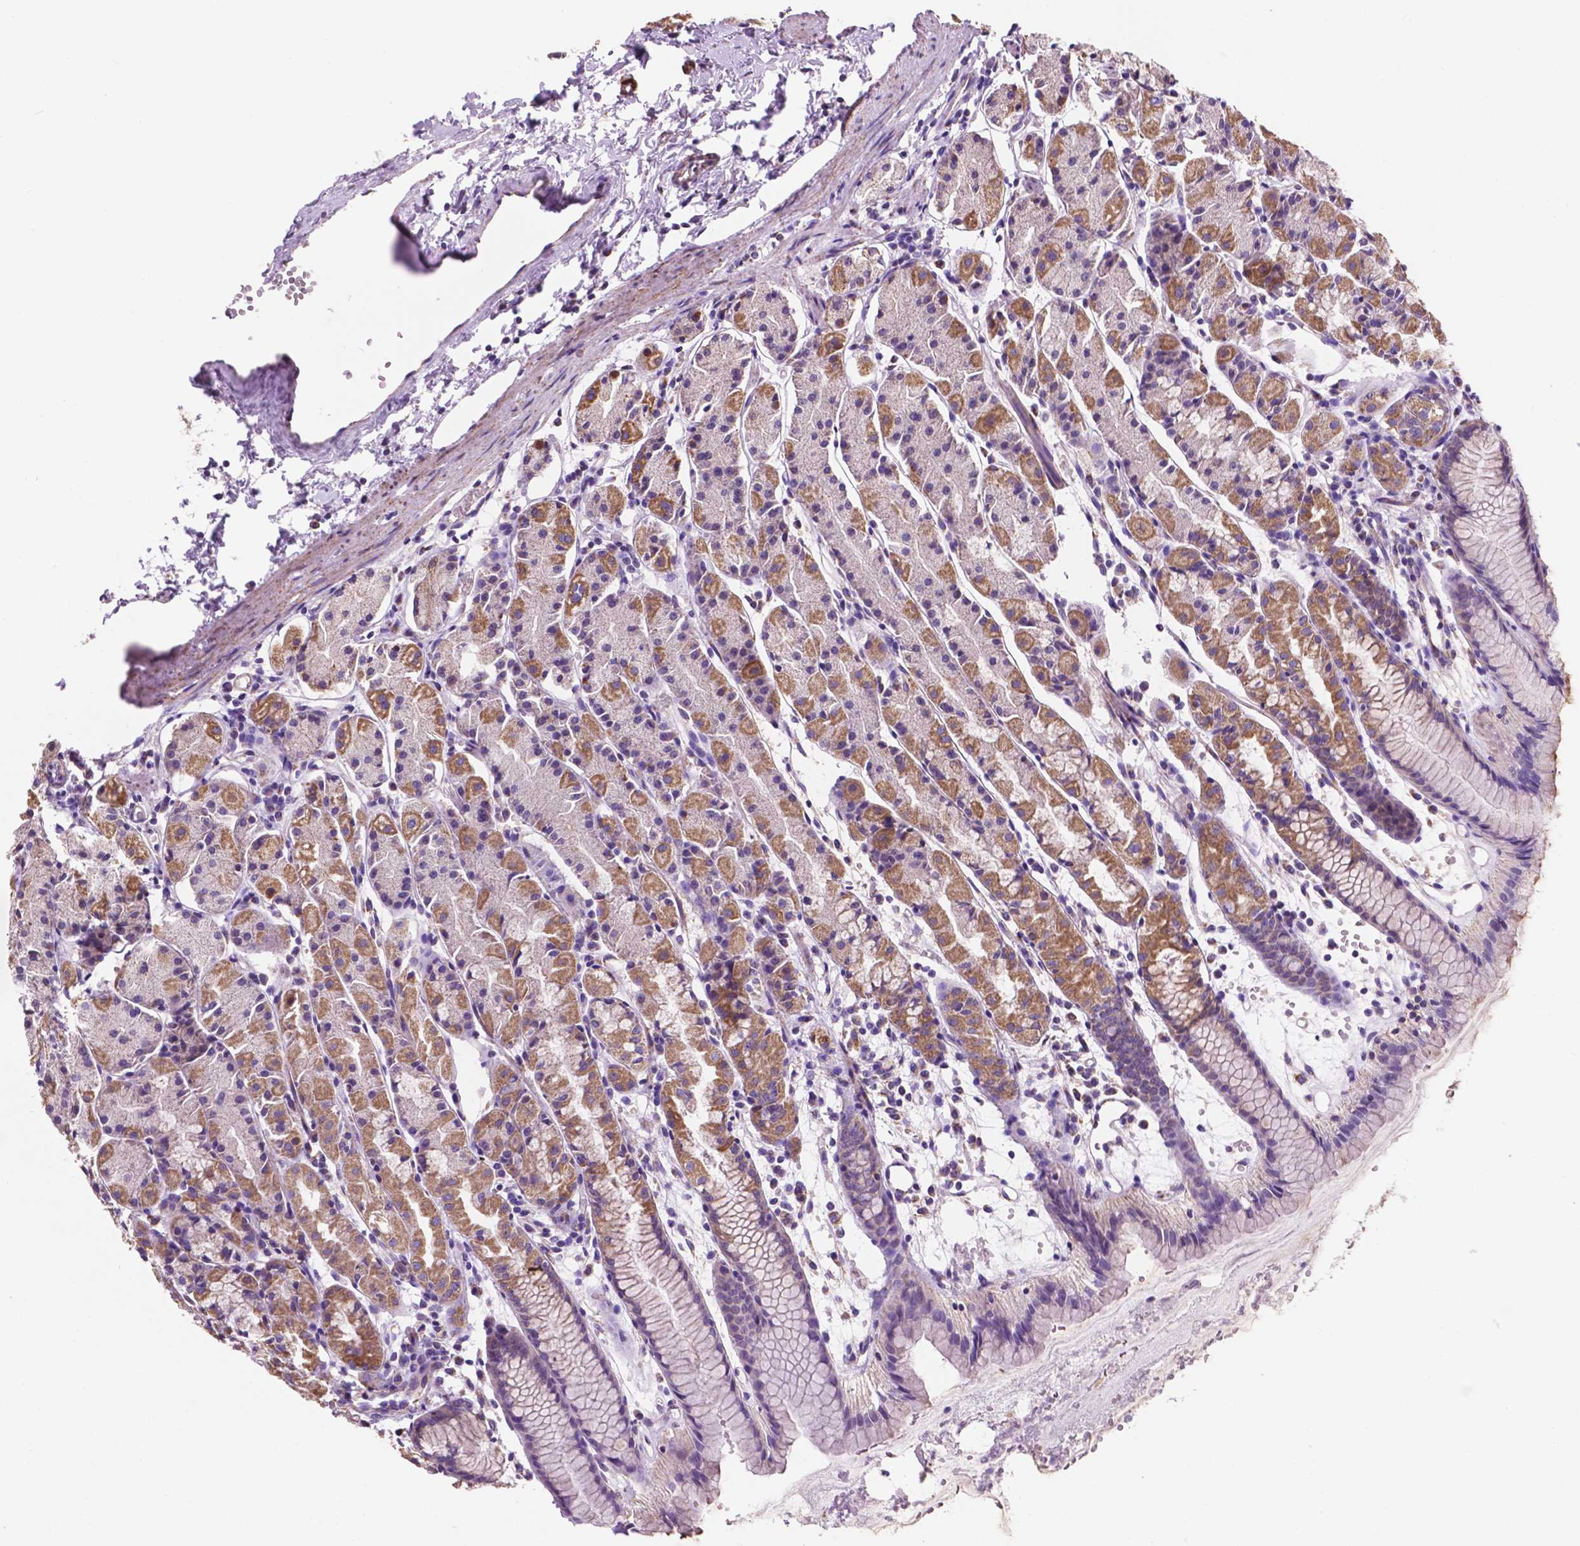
{"staining": {"intensity": "moderate", "quantity": "25%-75%", "location": "cytoplasmic/membranous"}, "tissue": "stomach", "cell_type": "Glandular cells", "image_type": "normal", "snomed": [{"axis": "morphology", "description": "Normal tissue, NOS"}, {"axis": "topography", "description": "Stomach, upper"}], "caption": "About 25%-75% of glandular cells in normal stomach reveal moderate cytoplasmic/membranous protein expression as visualized by brown immunohistochemical staining.", "gene": "TRPV5", "patient": {"sex": "male", "age": 47}}